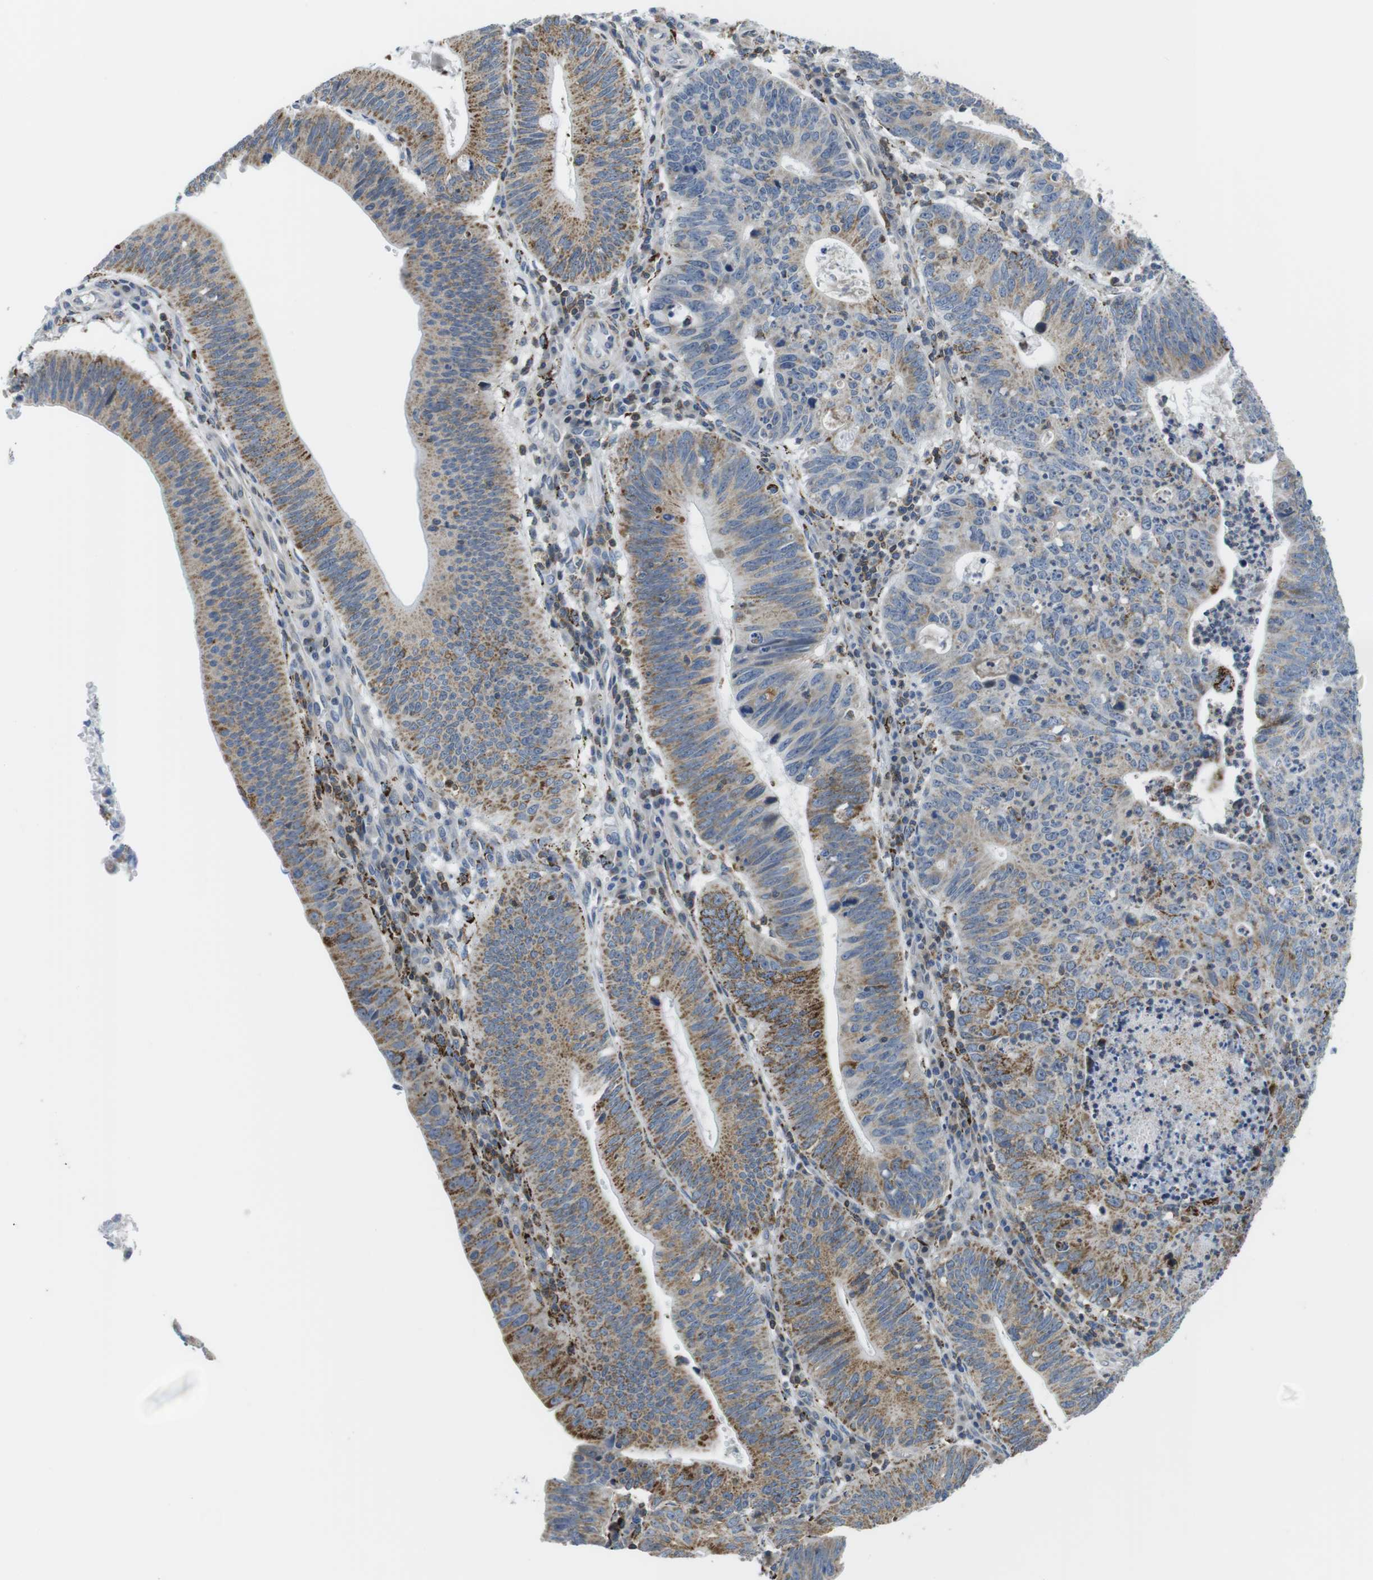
{"staining": {"intensity": "moderate", "quantity": "25%-75%", "location": "cytoplasmic/membranous"}, "tissue": "stomach cancer", "cell_type": "Tumor cells", "image_type": "cancer", "snomed": [{"axis": "morphology", "description": "Adenocarcinoma, NOS"}, {"axis": "topography", "description": "Stomach"}], "caption": "DAB immunohistochemical staining of human adenocarcinoma (stomach) shows moderate cytoplasmic/membranous protein staining in about 25%-75% of tumor cells. (brown staining indicates protein expression, while blue staining denotes nuclei).", "gene": "KCNE3", "patient": {"sex": "male", "age": 59}}